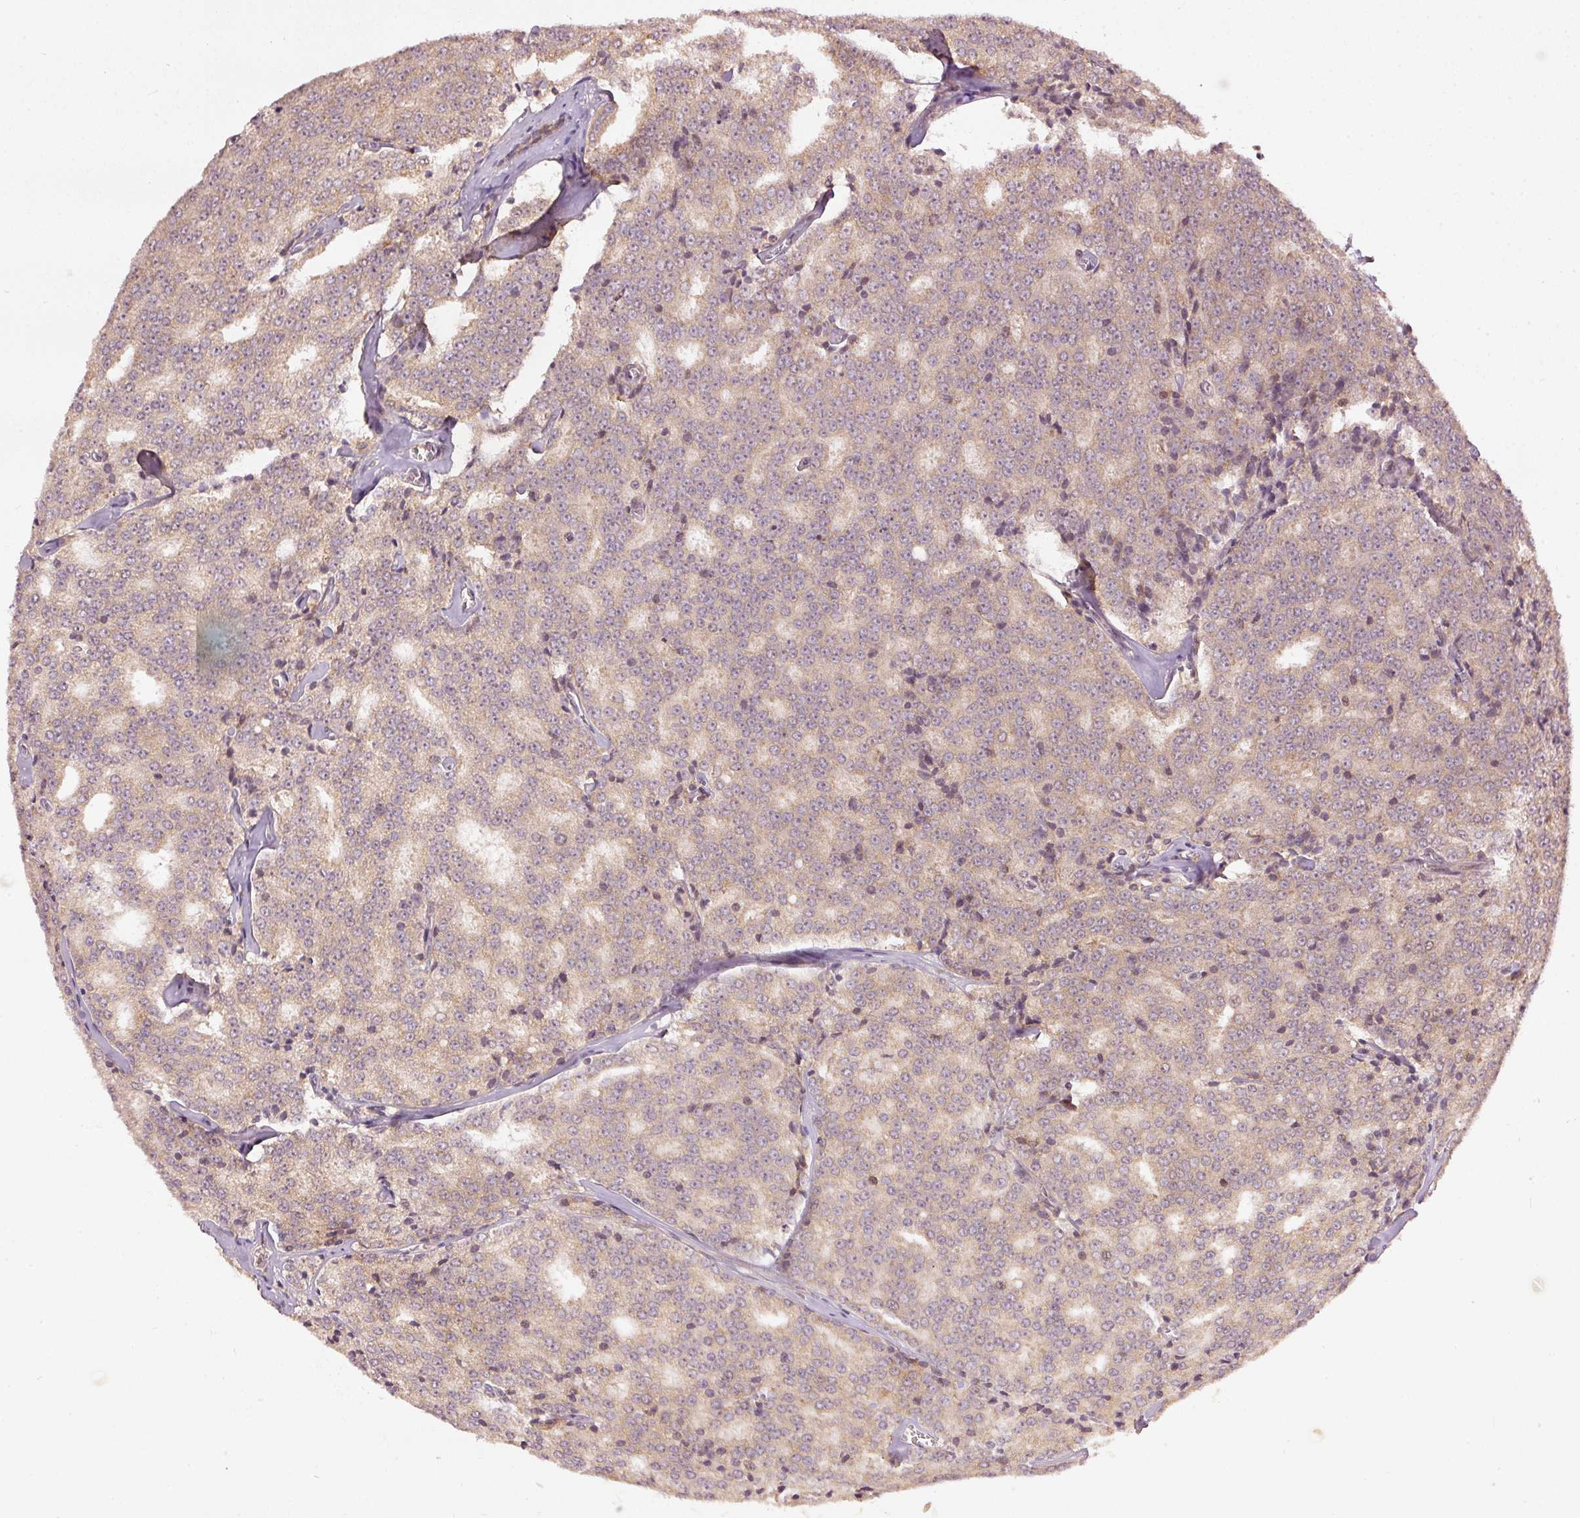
{"staining": {"intensity": "weak", "quantity": "25%-75%", "location": "cytoplasmic/membranous"}, "tissue": "prostate cancer", "cell_type": "Tumor cells", "image_type": "cancer", "snomed": [{"axis": "morphology", "description": "Adenocarcinoma, Low grade"}, {"axis": "topography", "description": "Prostate"}], "caption": "Weak cytoplasmic/membranous staining for a protein is present in about 25%-75% of tumor cells of prostate cancer (adenocarcinoma (low-grade)) using IHC.", "gene": "PCDHB1", "patient": {"sex": "male", "age": 60}}